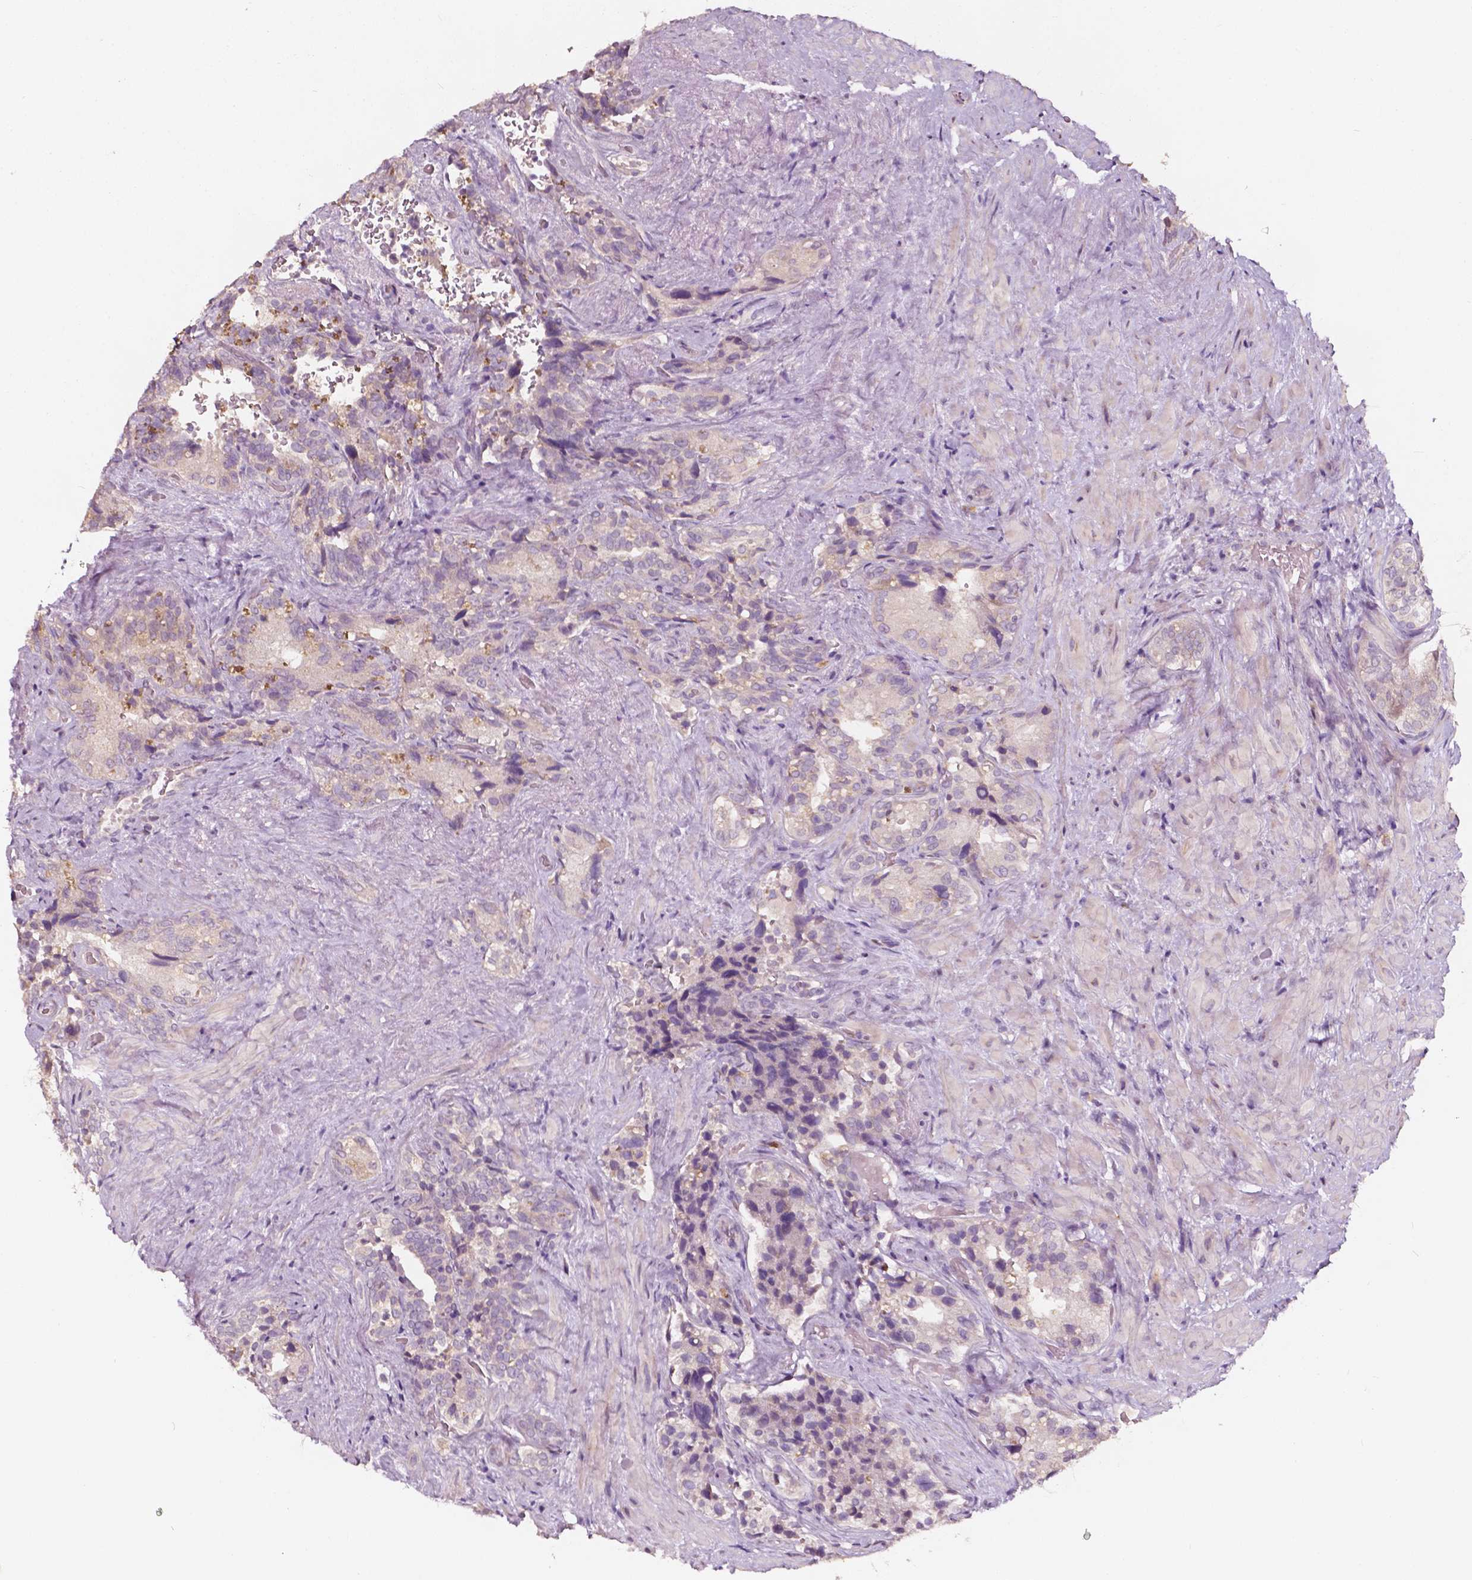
{"staining": {"intensity": "weak", "quantity": "<25%", "location": "cytoplasmic/membranous"}, "tissue": "seminal vesicle", "cell_type": "Glandular cells", "image_type": "normal", "snomed": [{"axis": "morphology", "description": "Normal tissue, NOS"}, {"axis": "topography", "description": "Seminal veicle"}], "caption": "IHC photomicrograph of unremarkable seminal vesicle: human seminal vesicle stained with DAB (3,3'-diaminobenzidine) displays no significant protein staining in glandular cells.", "gene": "NPC1L1", "patient": {"sex": "male", "age": 69}}